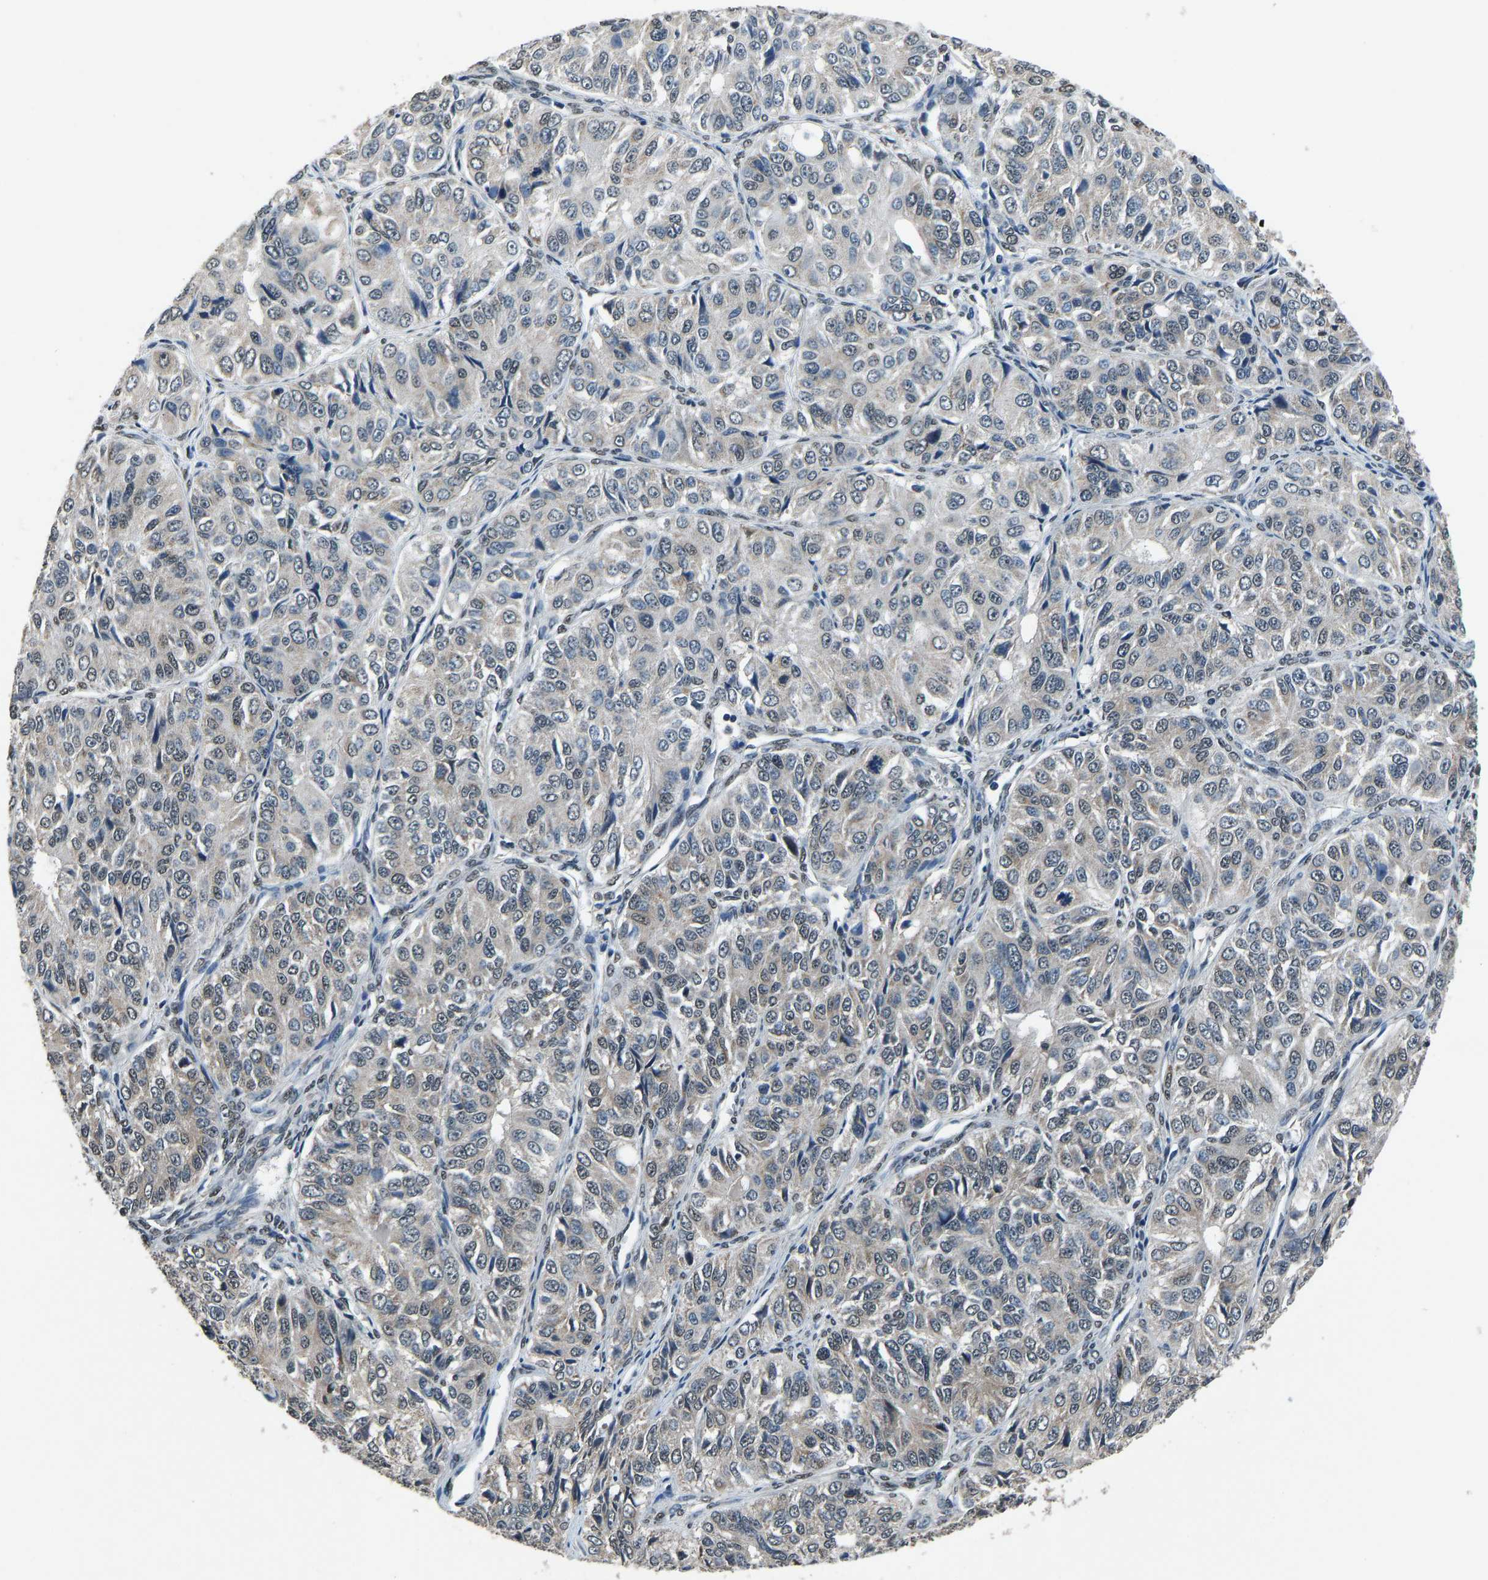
{"staining": {"intensity": "weak", "quantity": "<25%", "location": "cytoplasmic/membranous"}, "tissue": "ovarian cancer", "cell_type": "Tumor cells", "image_type": "cancer", "snomed": [{"axis": "morphology", "description": "Carcinoma, endometroid"}, {"axis": "topography", "description": "Ovary"}], "caption": "A high-resolution photomicrograph shows immunohistochemistry (IHC) staining of ovarian cancer (endometroid carcinoma), which reveals no significant staining in tumor cells. Nuclei are stained in blue.", "gene": "FOS", "patient": {"sex": "female", "age": 51}}